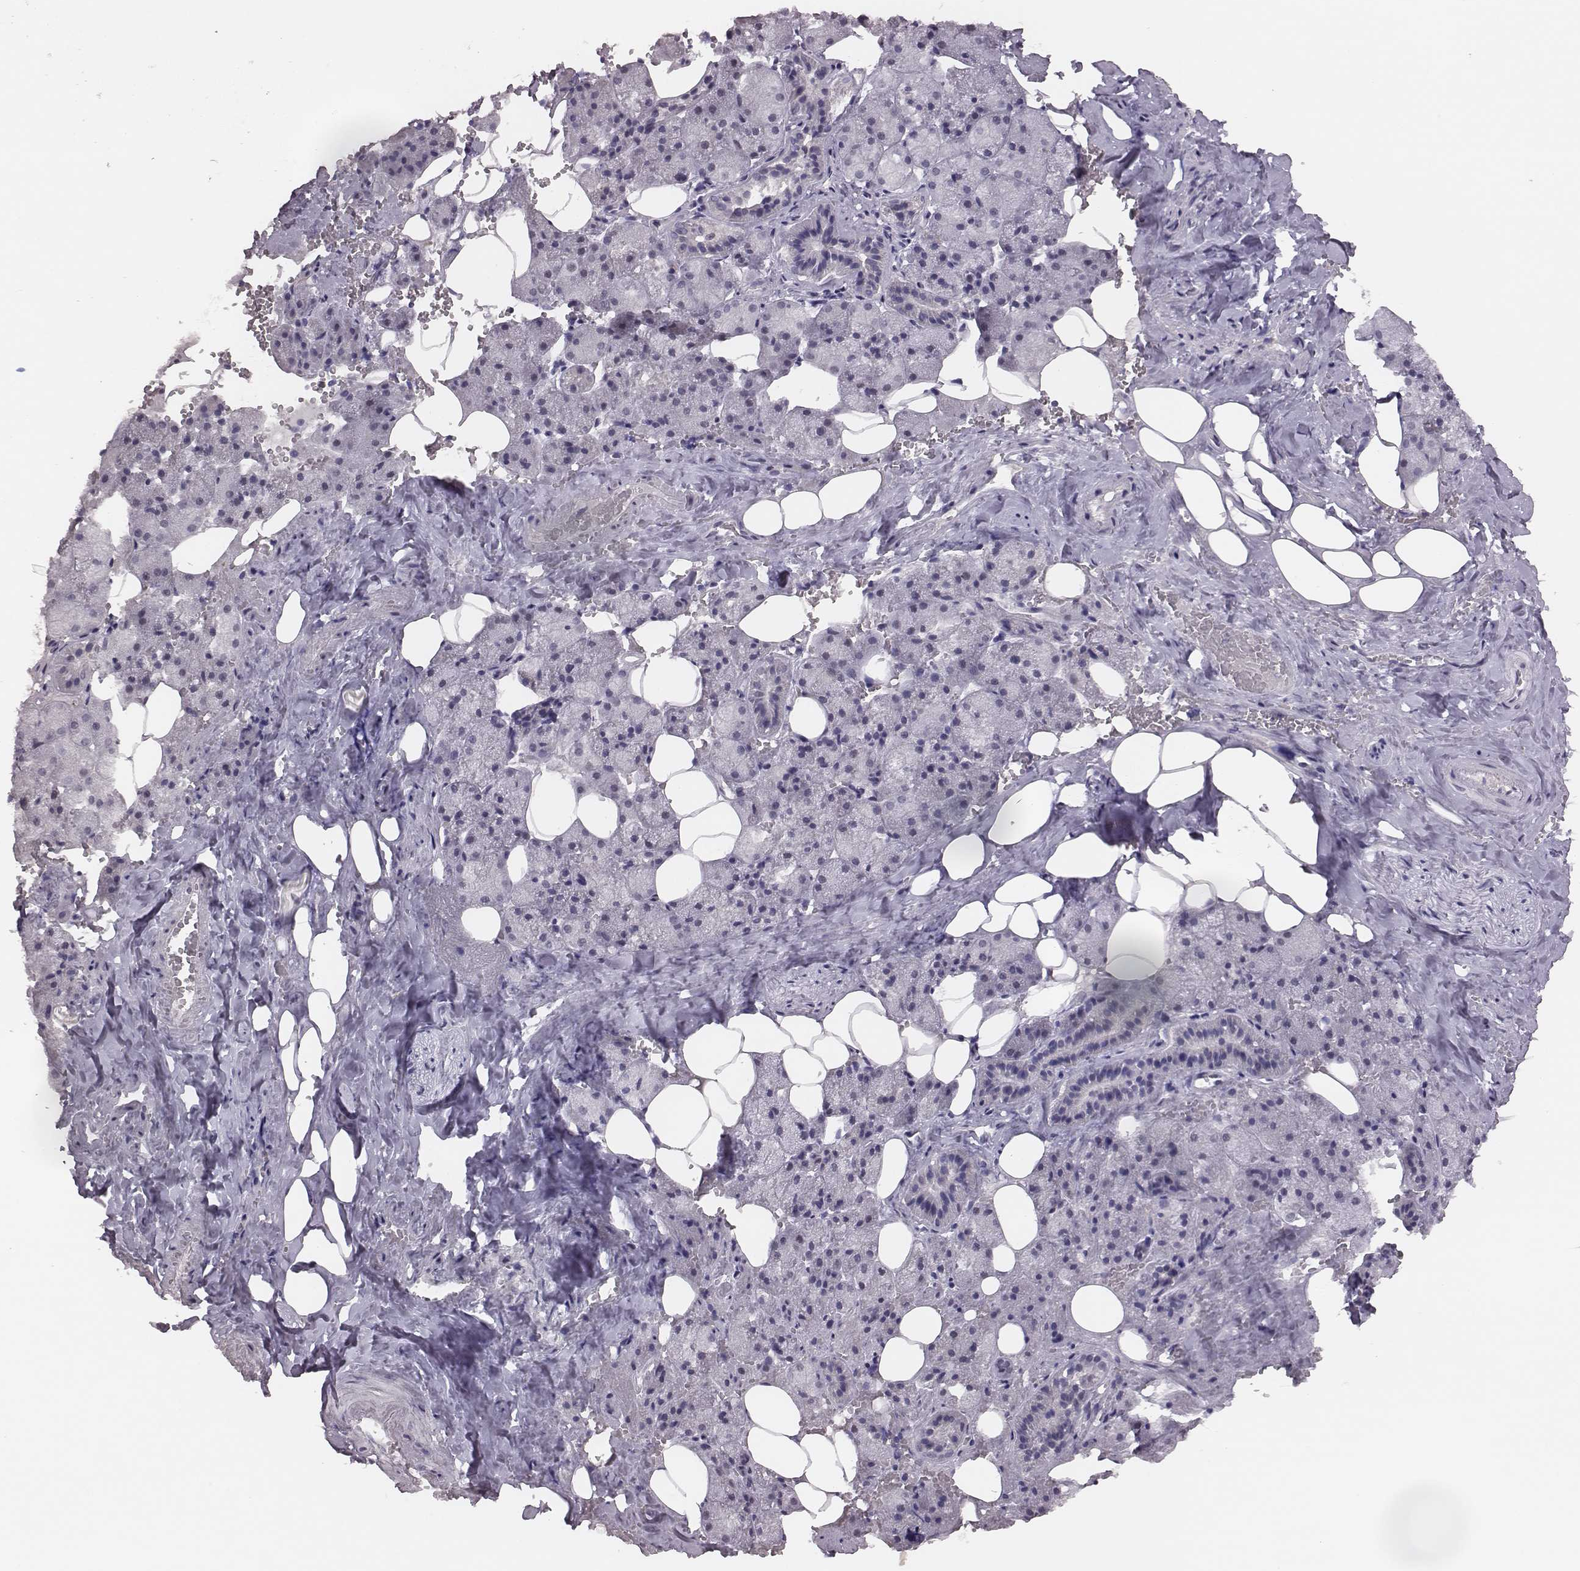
{"staining": {"intensity": "negative", "quantity": "none", "location": "none"}, "tissue": "salivary gland", "cell_type": "Glandular cells", "image_type": "normal", "snomed": [{"axis": "morphology", "description": "Normal tissue, NOS"}, {"axis": "topography", "description": "Salivary gland"}], "caption": "Immunohistochemistry (IHC) micrograph of benign salivary gland: salivary gland stained with DAB (3,3'-diaminobenzidine) demonstrates no significant protein expression in glandular cells.", "gene": "PBK", "patient": {"sex": "male", "age": 38}}